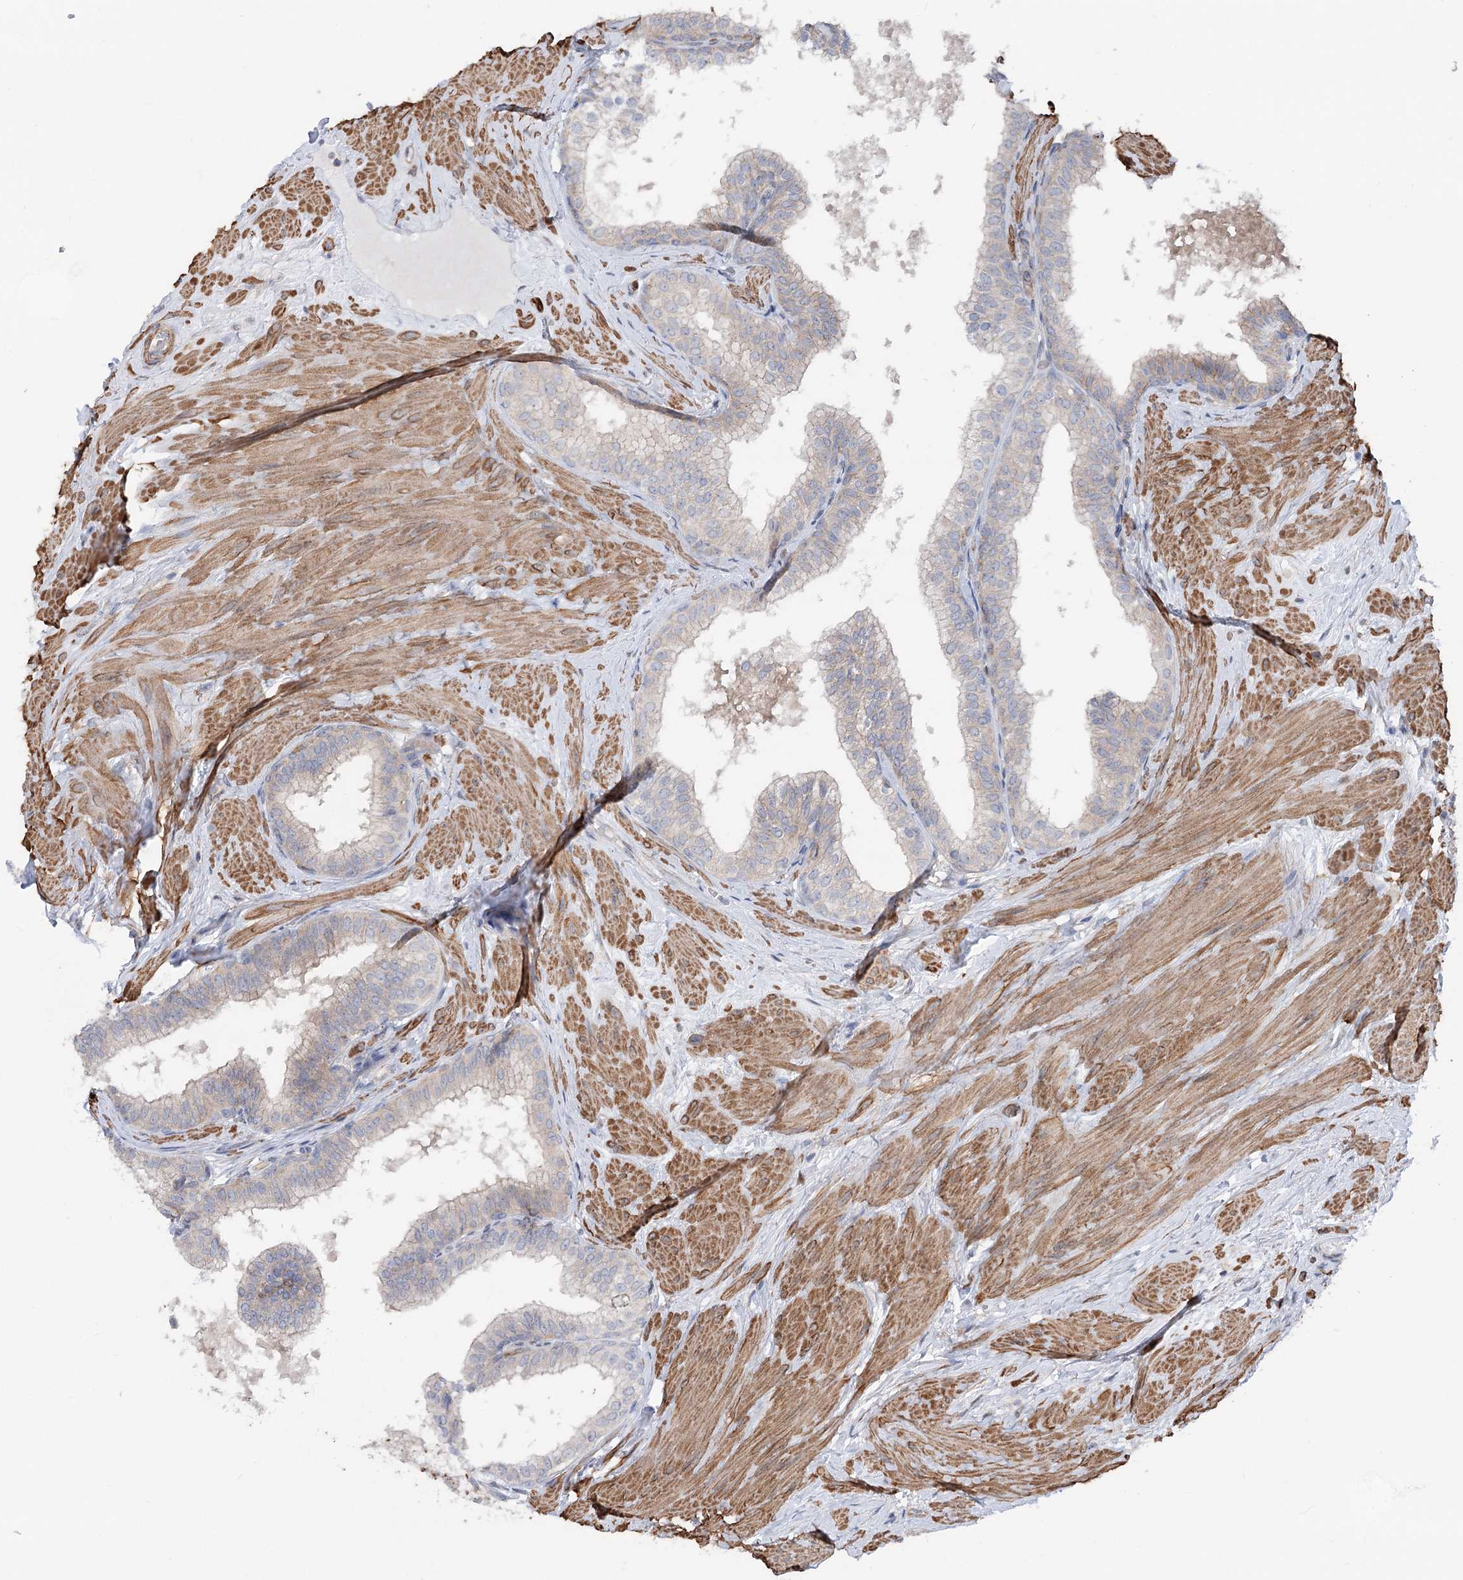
{"staining": {"intensity": "negative", "quantity": "none", "location": "none"}, "tissue": "prostate", "cell_type": "Glandular cells", "image_type": "normal", "snomed": [{"axis": "morphology", "description": "Normal tissue, NOS"}, {"axis": "topography", "description": "Prostate"}], "caption": "Glandular cells show no significant positivity in unremarkable prostate.", "gene": "LARP1B", "patient": {"sex": "male", "age": 60}}